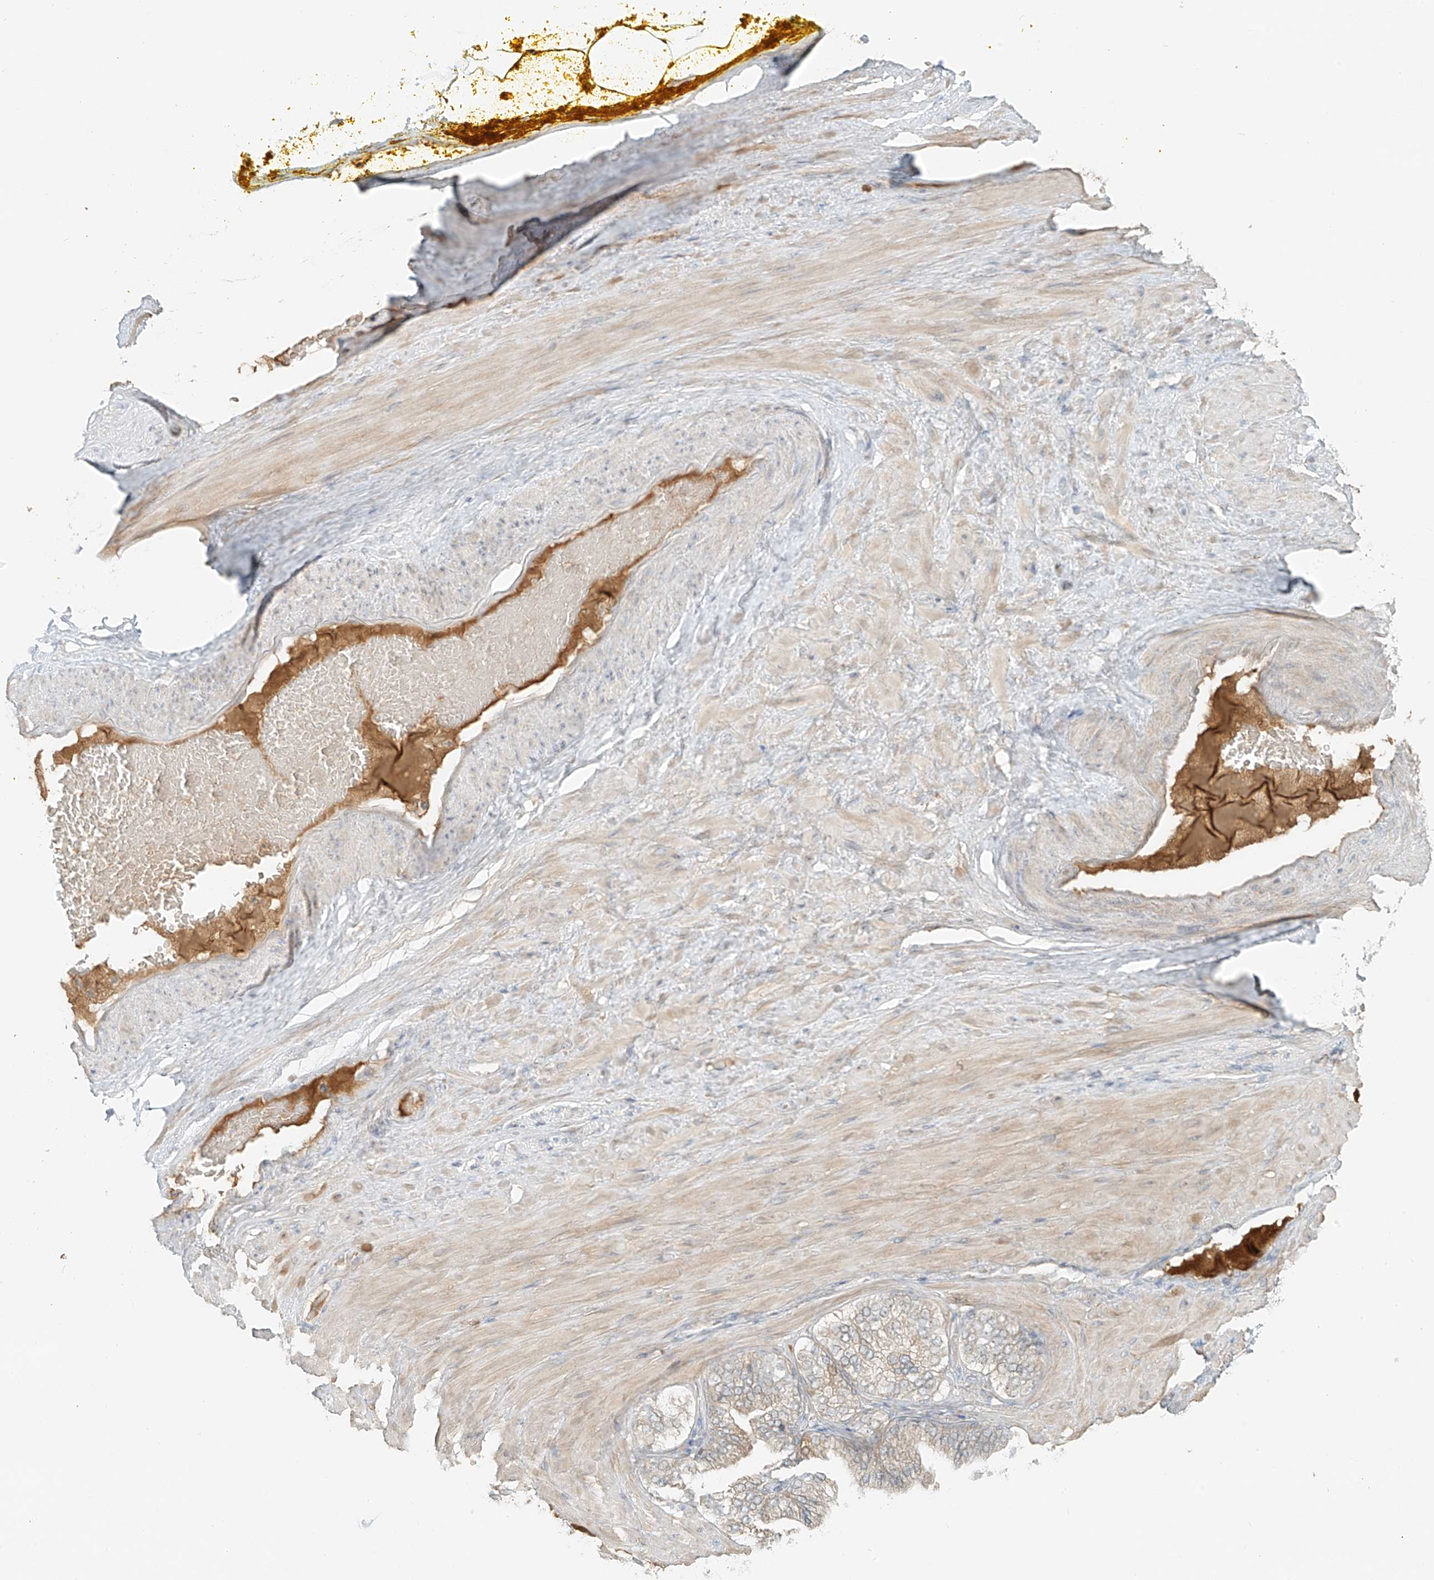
{"staining": {"intensity": "weak", "quantity": "25%-75%", "location": "cytoplasmic/membranous"}, "tissue": "adipose tissue", "cell_type": "Adipocytes", "image_type": "normal", "snomed": [{"axis": "morphology", "description": "Normal tissue, NOS"}, {"axis": "morphology", "description": "Adenocarcinoma, Low grade"}, {"axis": "topography", "description": "Prostate"}, {"axis": "topography", "description": "Peripheral nerve tissue"}], "caption": "This micrograph demonstrates IHC staining of unremarkable human adipose tissue, with low weak cytoplasmic/membranous positivity in approximately 25%-75% of adipocytes.", "gene": "FSTL1", "patient": {"sex": "male", "age": 63}}